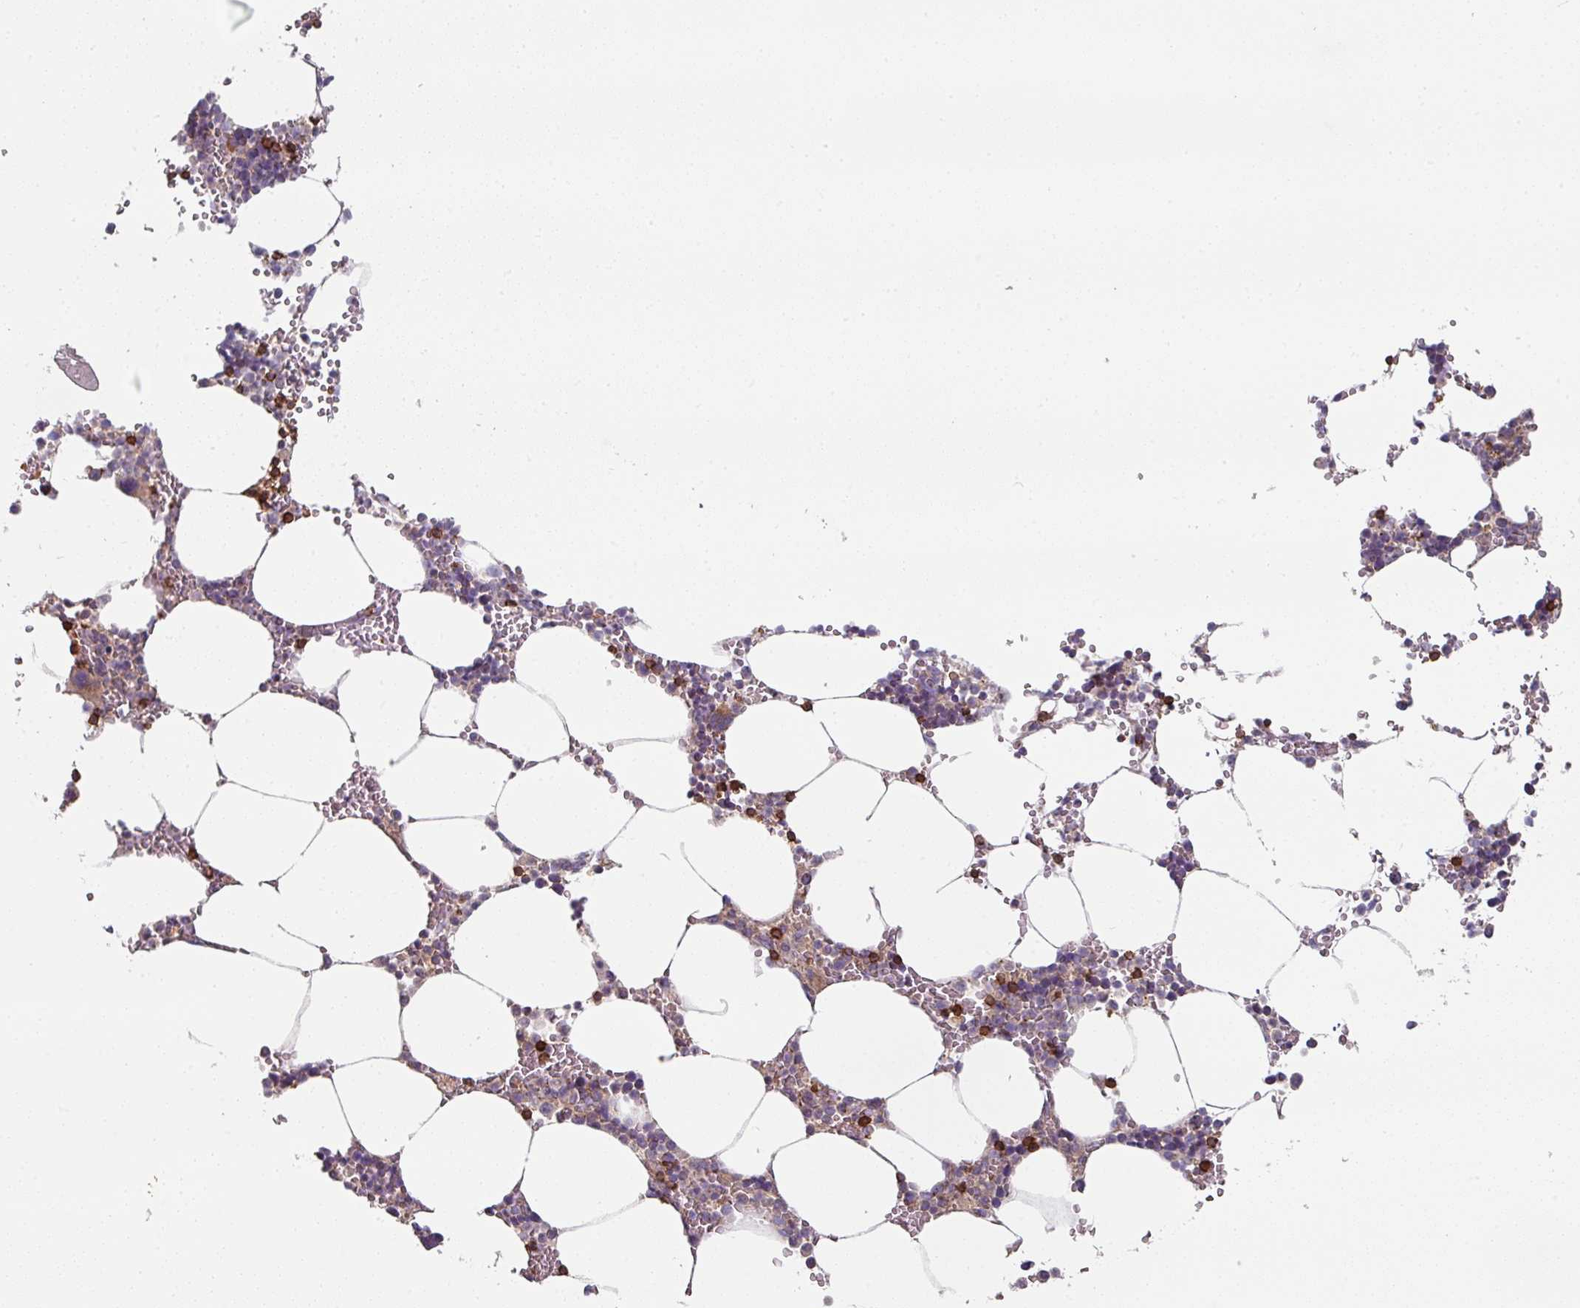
{"staining": {"intensity": "strong", "quantity": "<25%", "location": "cytoplasmic/membranous"}, "tissue": "bone marrow", "cell_type": "Hematopoietic cells", "image_type": "normal", "snomed": [{"axis": "morphology", "description": "Normal tissue, NOS"}, {"axis": "topography", "description": "Bone marrow"}], "caption": "Hematopoietic cells reveal strong cytoplasmic/membranous expression in approximately <25% of cells in benign bone marrow.", "gene": "CD3G", "patient": {"sex": "male", "age": 70}}